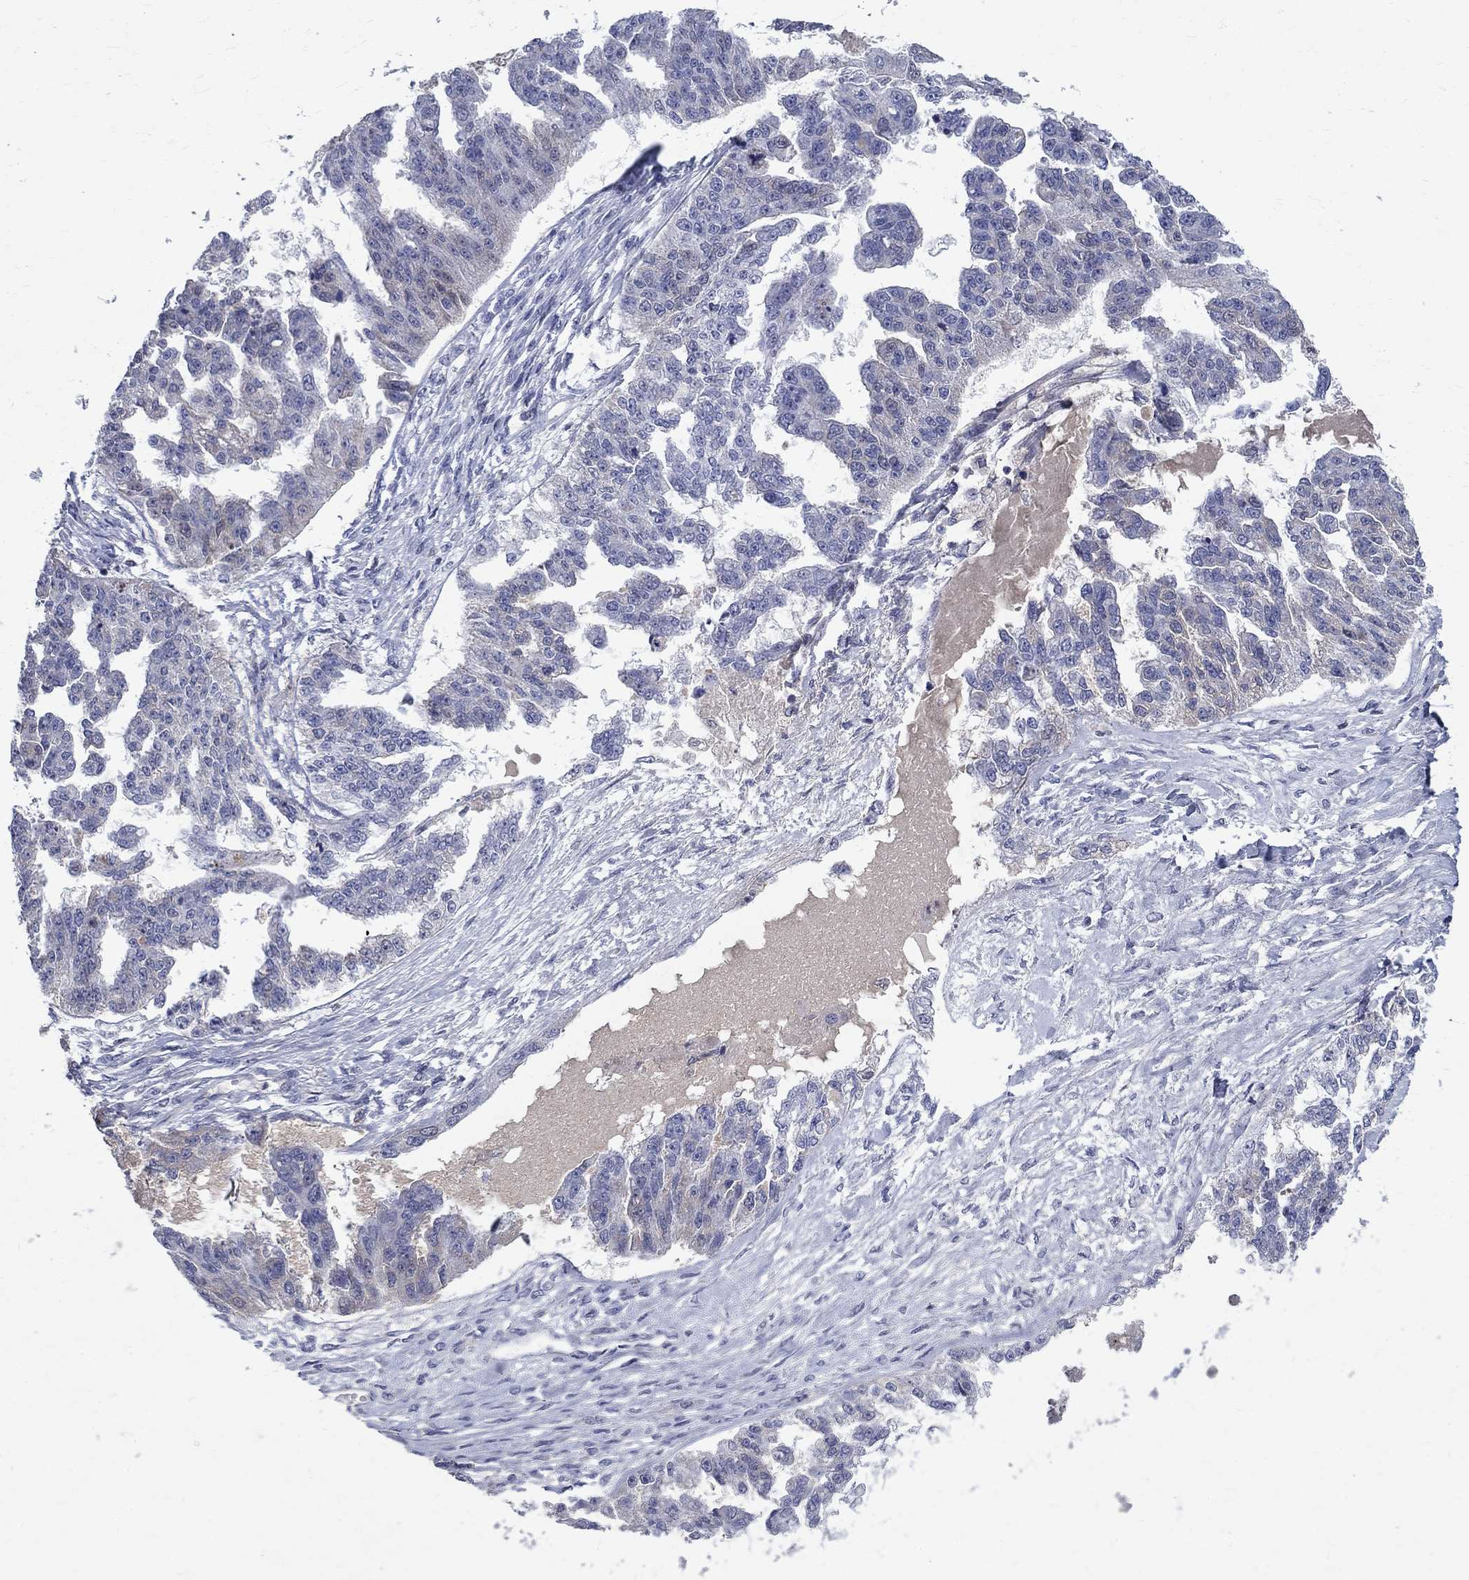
{"staining": {"intensity": "negative", "quantity": "none", "location": "none"}, "tissue": "ovarian cancer", "cell_type": "Tumor cells", "image_type": "cancer", "snomed": [{"axis": "morphology", "description": "Cystadenocarcinoma, serous, NOS"}, {"axis": "topography", "description": "Ovary"}], "caption": "Ovarian cancer stained for a protein using immunohistochemistry (IHC) exhibits no expression tumor cells.", "gene": "SLC4A10", "patient": {"sex": "female", "age": 58}}